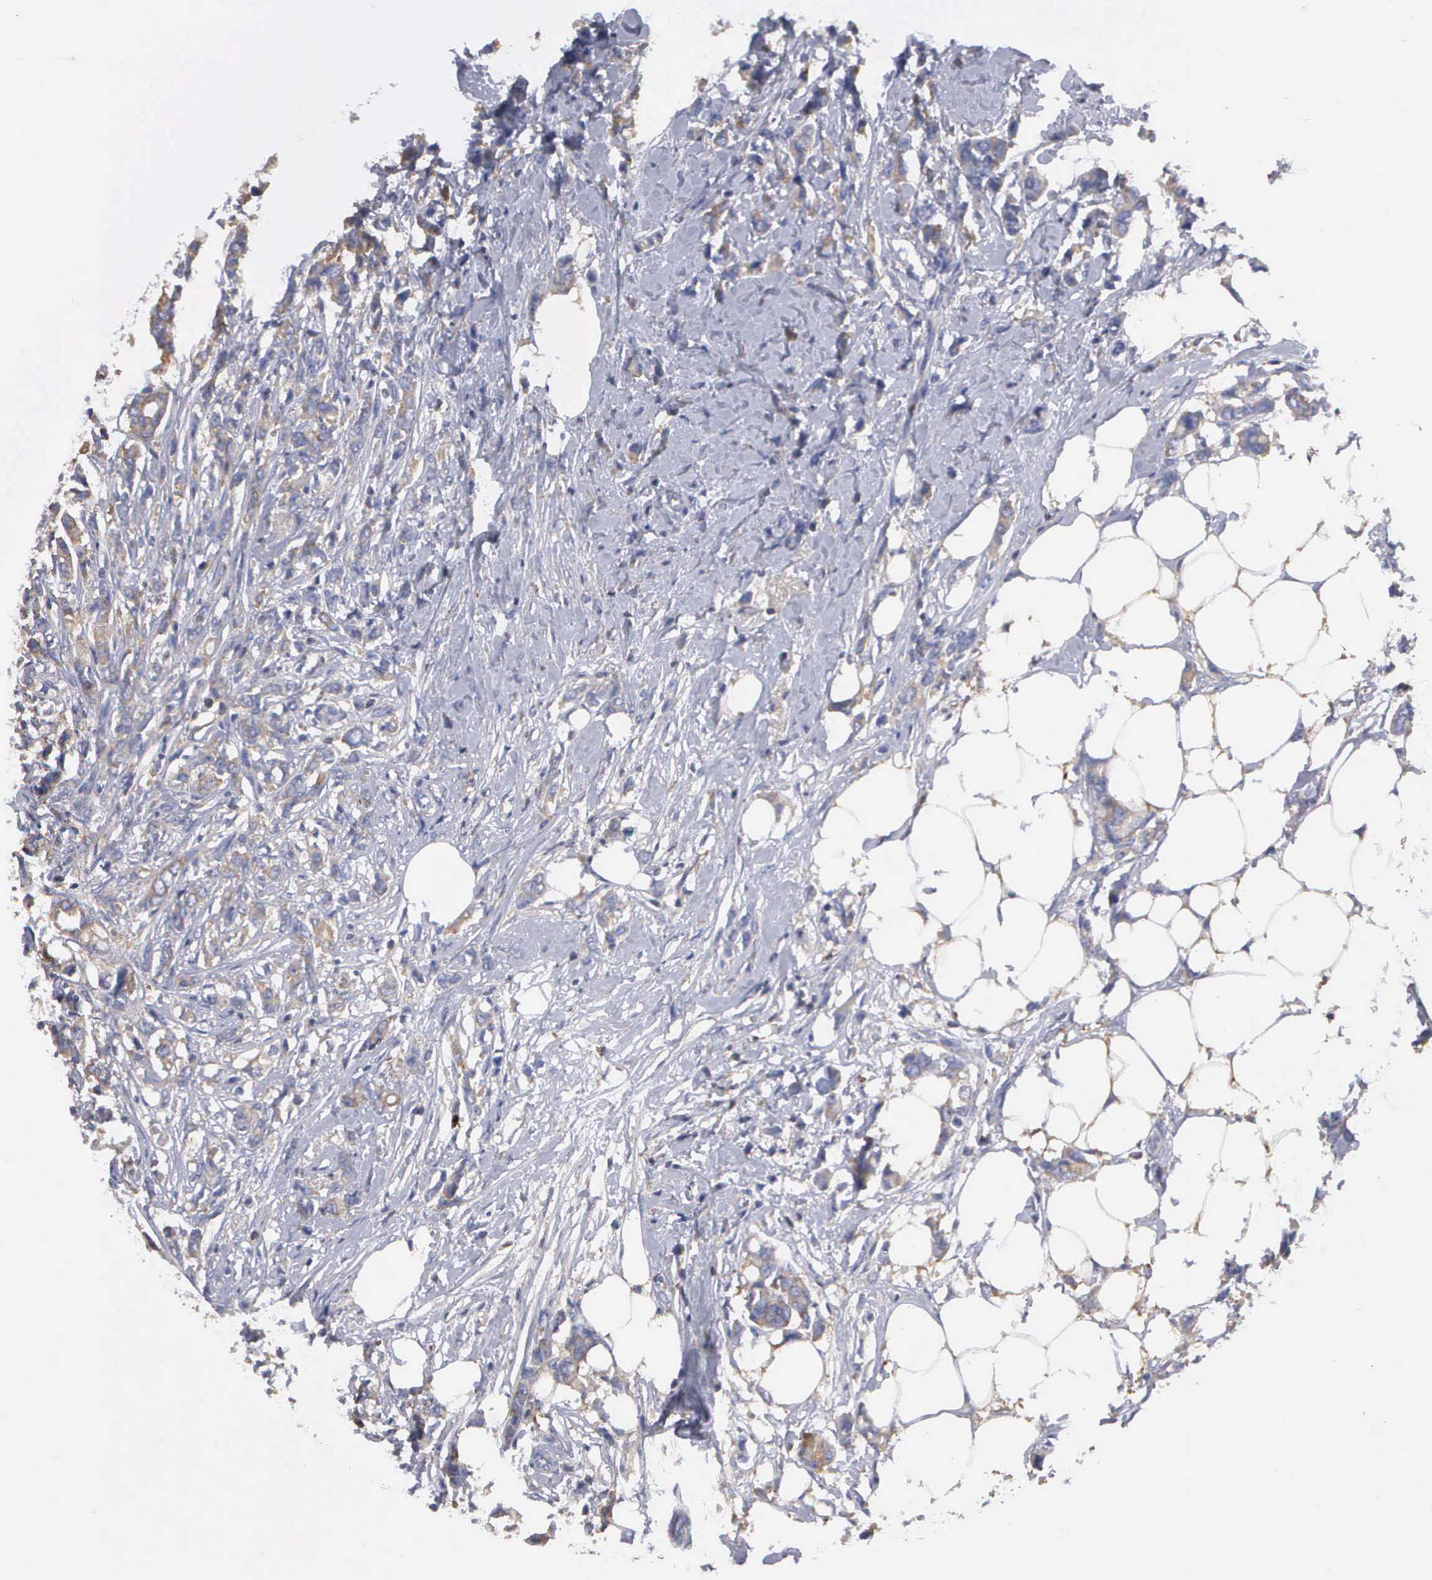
{"staining": {"intensity": "weak", "quantity": "25%-75%", "location": "cytoplasmic/membranous"}, "tissue": "breast cancer", "cell_type": "Tumor cells", "image_type": "cancer", "snomed": [{"axis": "morphology", "description": "Duct carcinoma"}, {"axis": "topography", "description": "Breast"}], "caption": "Infiltrating ductal carcinoma (breast) stained with a brown dye shows weak cytoplasmic/membranous positive positivity in approximately 25%-75% of tumor cells.", "gene": "G6PD", "patient": {"sex": "female", "age": 84}}